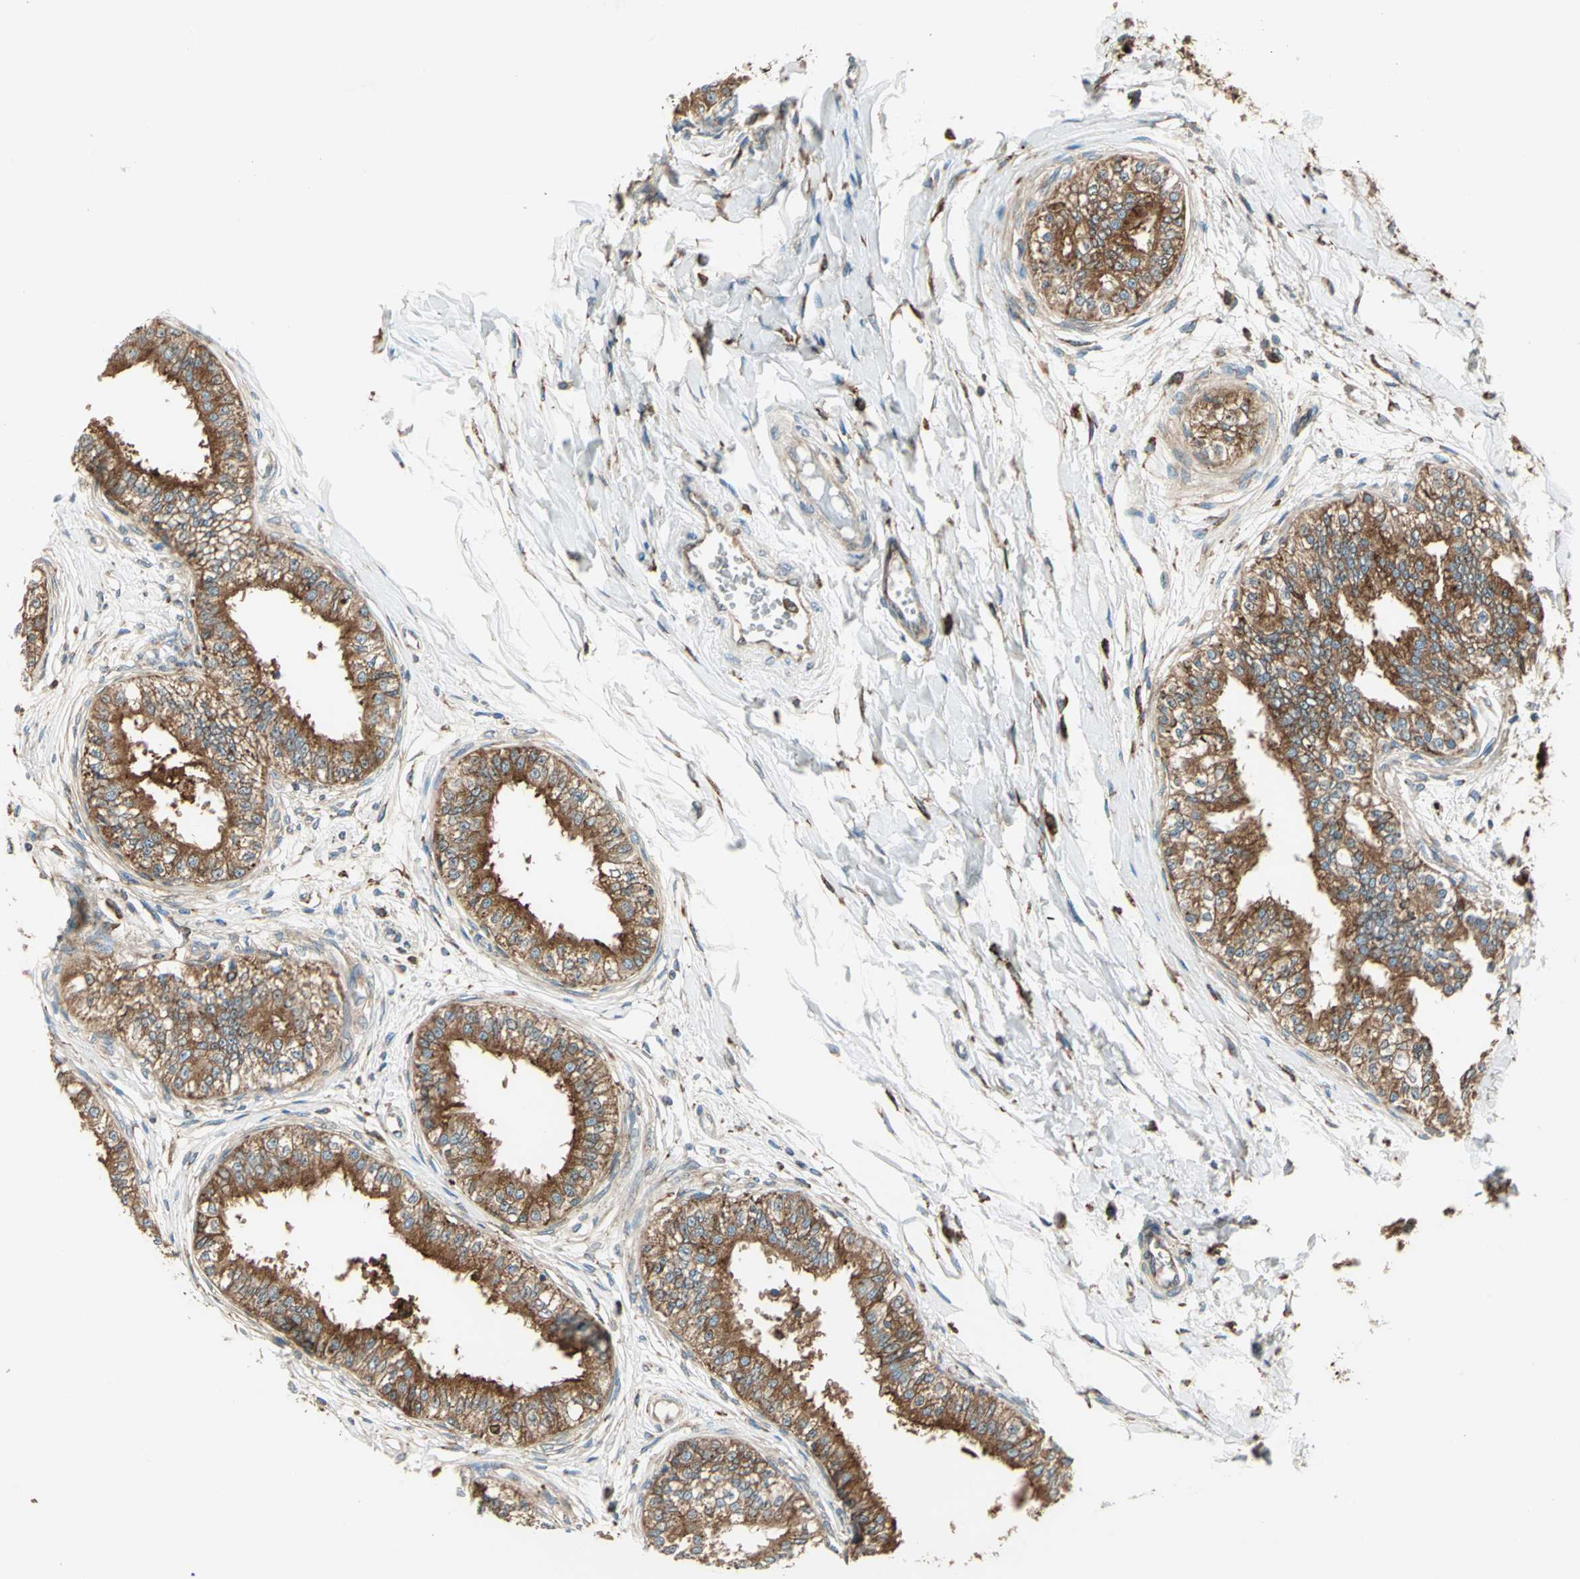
{"staining": {"intensity": "strong", "quantity": ">75%", "location": "cytoplasmic/membranous"}, "tissue": "epididymis", "cell_type": "Glandular cells", "image_type": "normal", "snomed": [{"axis": "morphology", "description": "Normal tissue, NOS"}, {"axis": "morphology", "description": "Adenocarcinoma, metastatic, NOS"}, {"axis": "topography", "description": "Testis"}, {"axis": "topography", "description": "Epididymis"}], "caption": "This histopathology image demonstrates immunohistochemistry (IHC) staining of unremarkable human epididymis, with high strong cytoplasmic/membranous positivity in approximately >75% of glandular cells.", "gene": "PDIA4", "patient": {"sex": "male", "age": 26}}